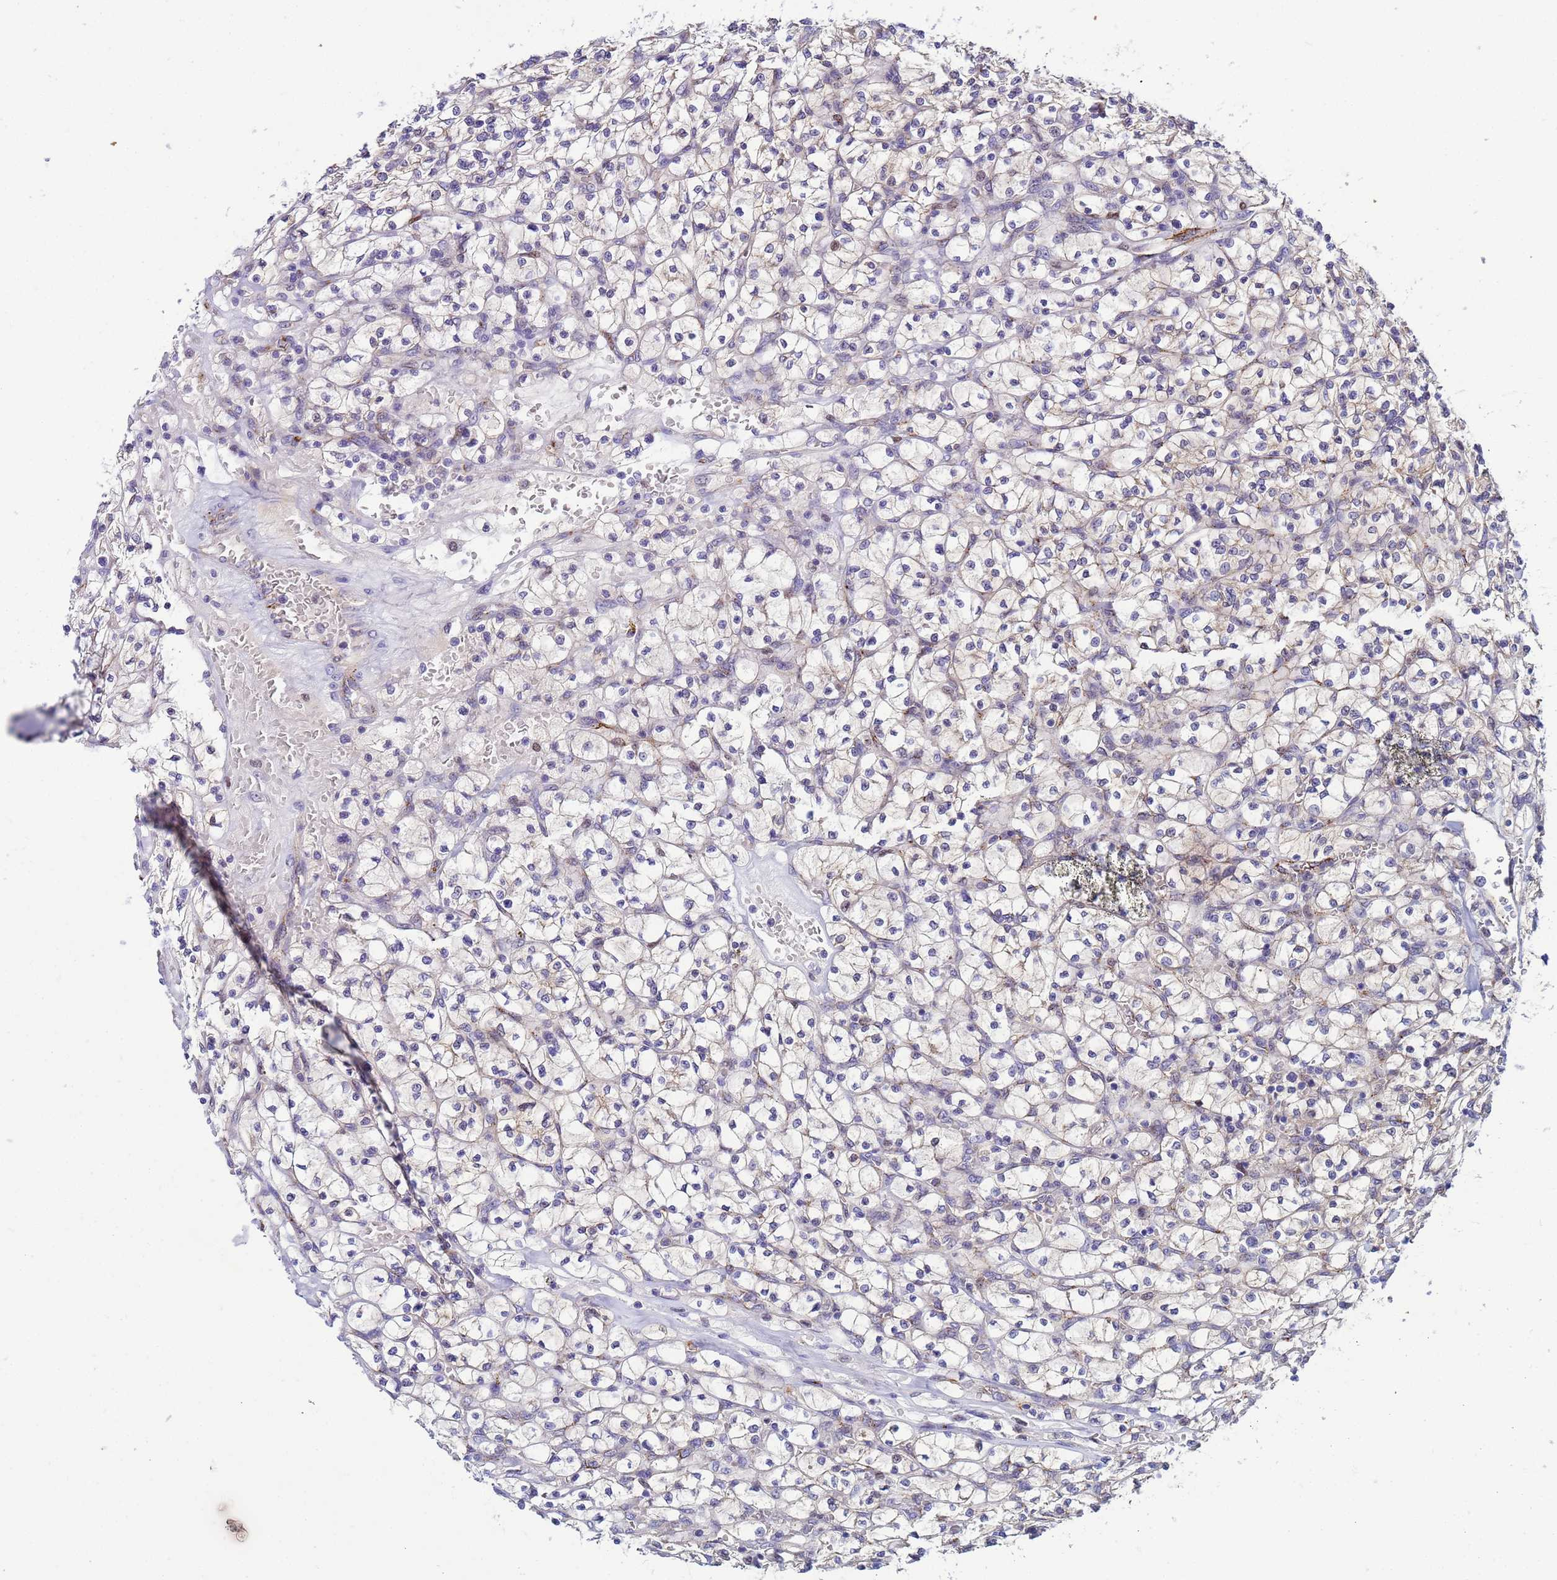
{"staining": {"intensity": "weak", "quantity": "<25%", "location": "cytoplasmic/membranous"}, "tissue": "renal cancer", "cell_type": "Tumor cells", "image_type": "cancer", "snomed": [{"axis": "morphology", "description": "Adenocarcinoma, NOS"}, {"axis": "topography", "description": "Kidney"}], "caption": "Tumor cells are negative for protein expression in human renal cancer (adenocarcinoma).", "gene": "SLC25A37", "patient": {"sex": "female", "age": 64}}